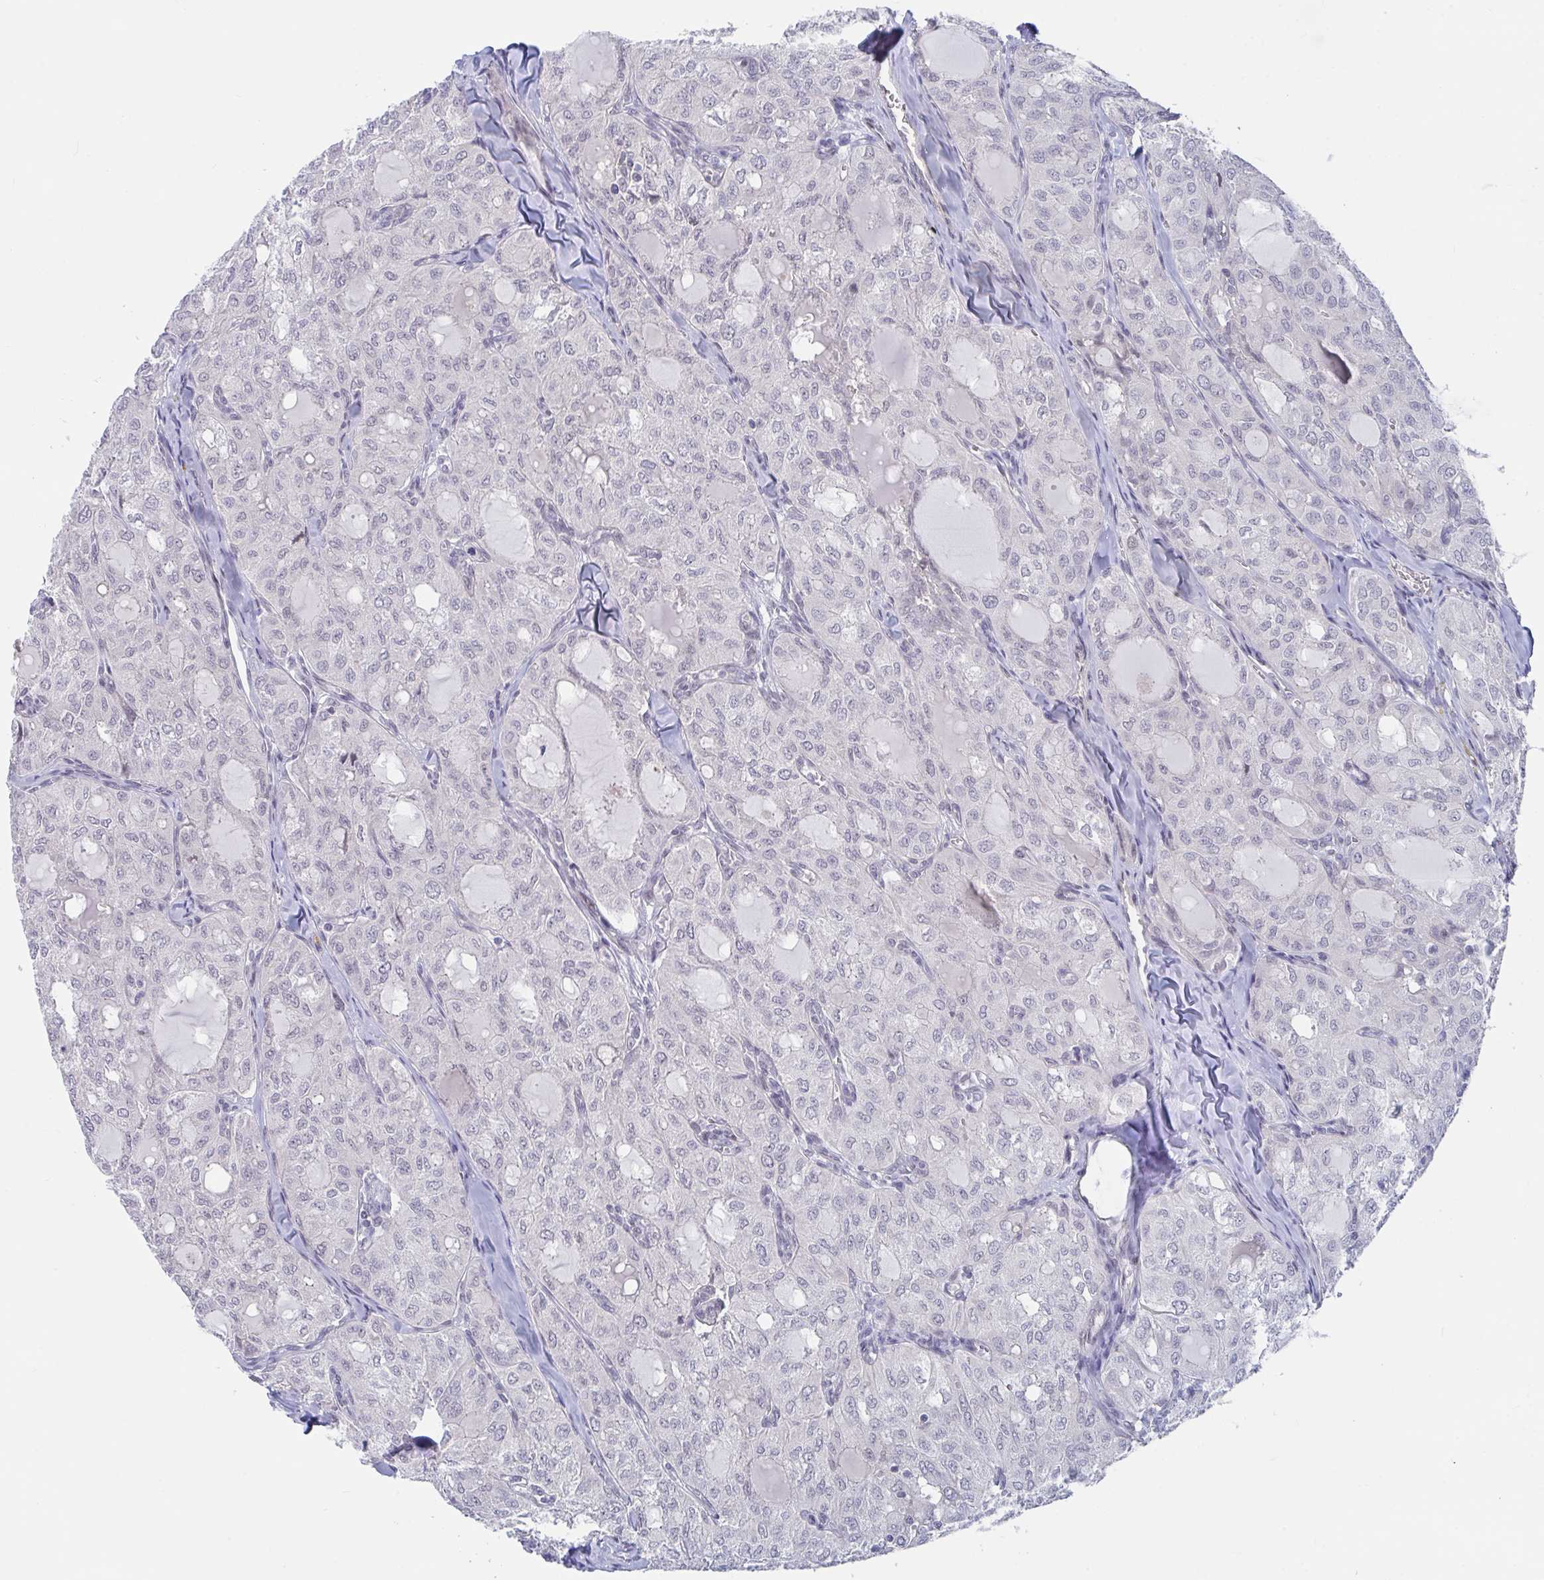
{"staining": {"intensity": "negative", "quantity": "none", "location": "none"}, "tissue": "thyroid cancer", "cell_type": "Tumor cells", "image_type": "cancer", "snomed": [{"axis": "morphology", "description": "Follicular adenoma carcinoma, NOS"}, {"axis": "topography", "description": "Thyroid gland"}], "caption": "A photomicrograph of thyroid follicular adenoma carcinoma stained for a protein demonstrates no brown staining in tumor cells. (DAB (3,3'-diaminobenzidine) immunohistochemistry (IHC), high magnification).", "gene": "FAM156B", "patient": {"sex": "male", "age": 75}}